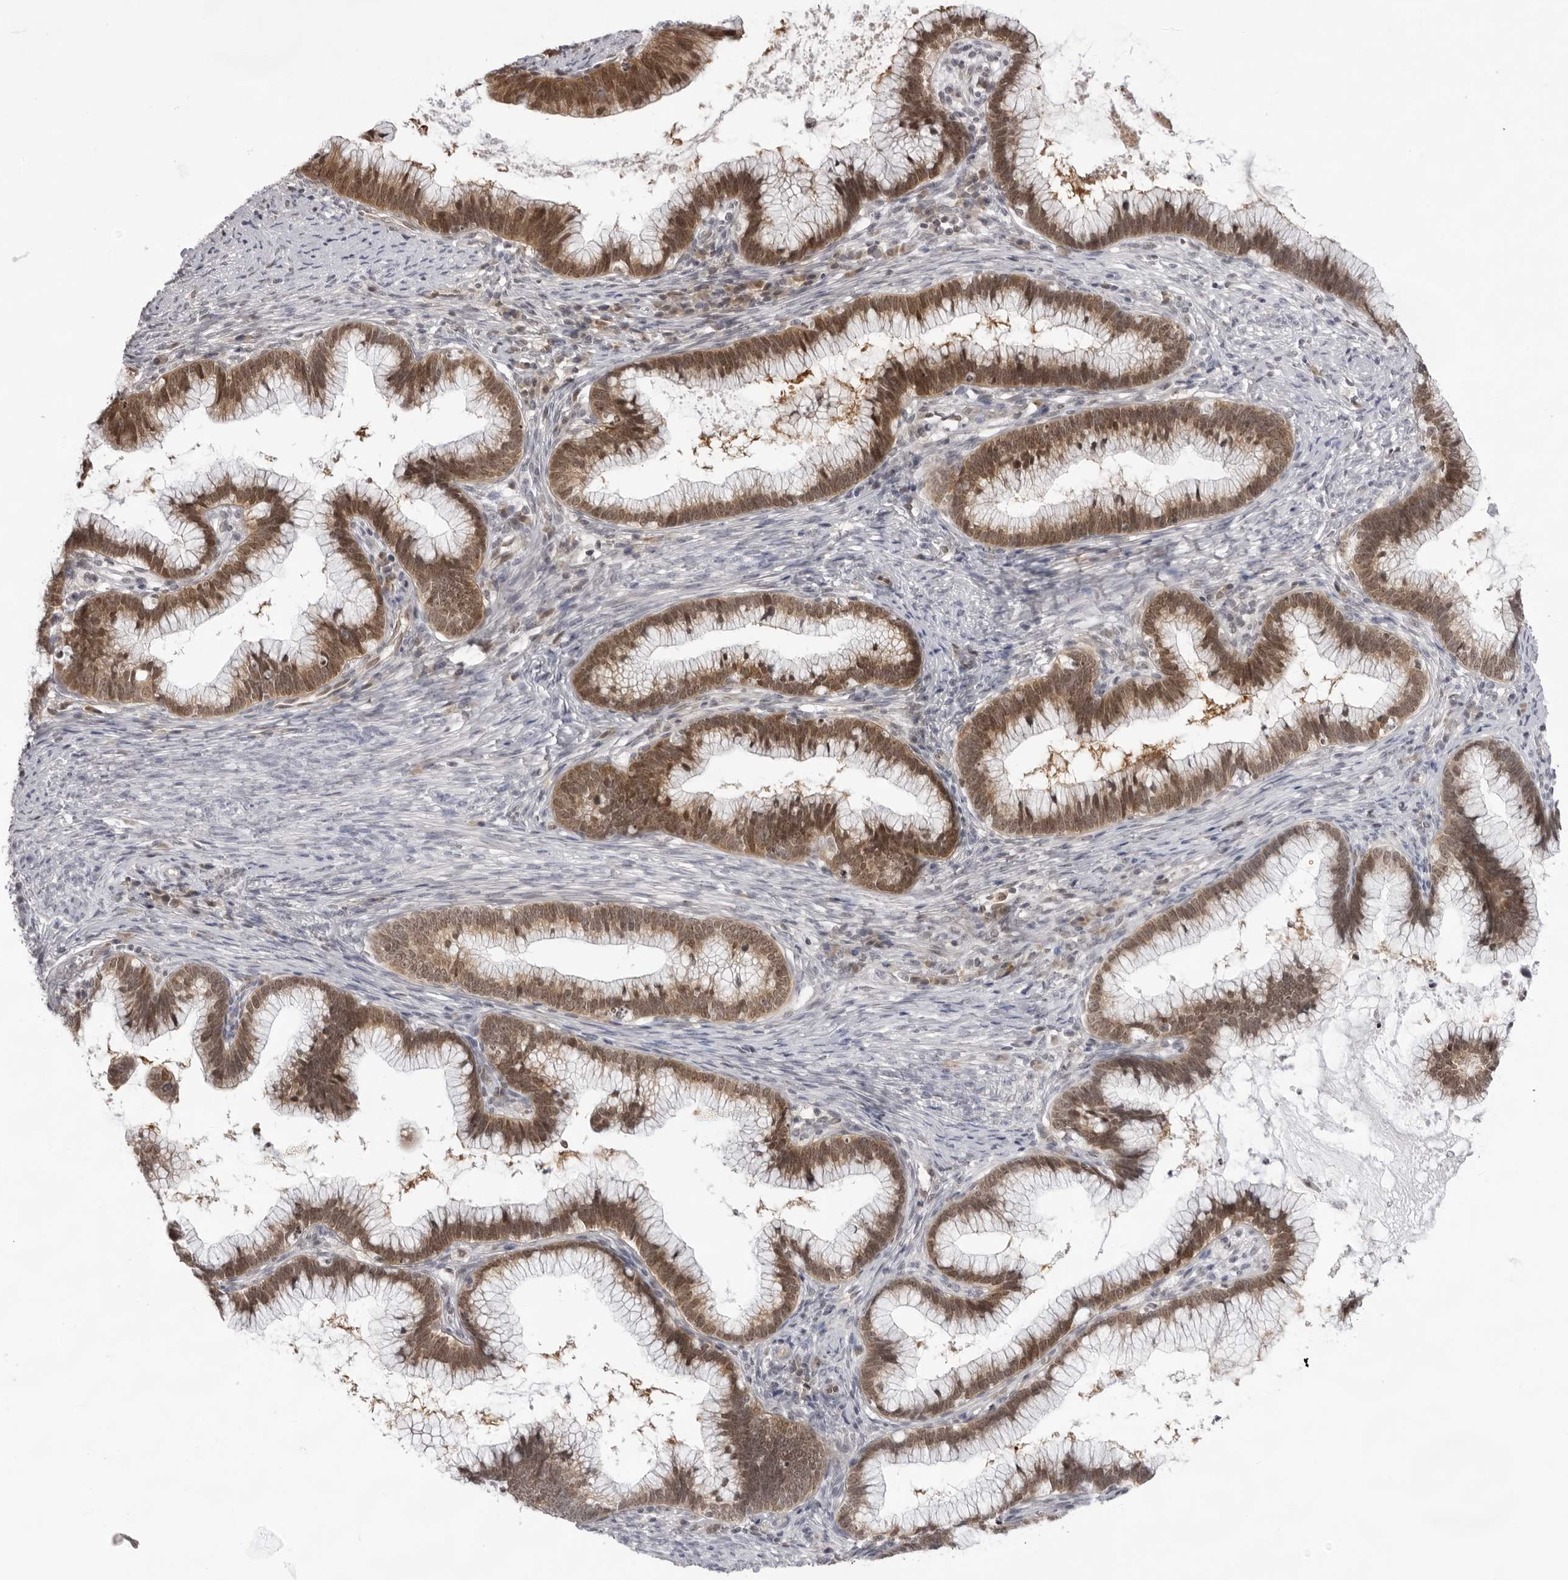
{"staining": {"intensity": "moderate", "quantity": ">75%", "location": "cytoplasmic/membranous,nuclear"}, "tissue": "cervical cancer", "cell_type": "Tumor cells", "image_type": "cancer", "snomed": [{"axis": "morphology", "description": "Adenocarcinoma, NOS"}, {"axis": "topography", "description": "Cervix"}], "caption": "Adenocarcinoma (cervical) stained for a protein (brown) reveals moderate cytoplasmic/membranous and nuclear positive expression in about >75% of tumor cells.", "gene": "CASP7", "patient": {"sex": "female", "age": 36}}